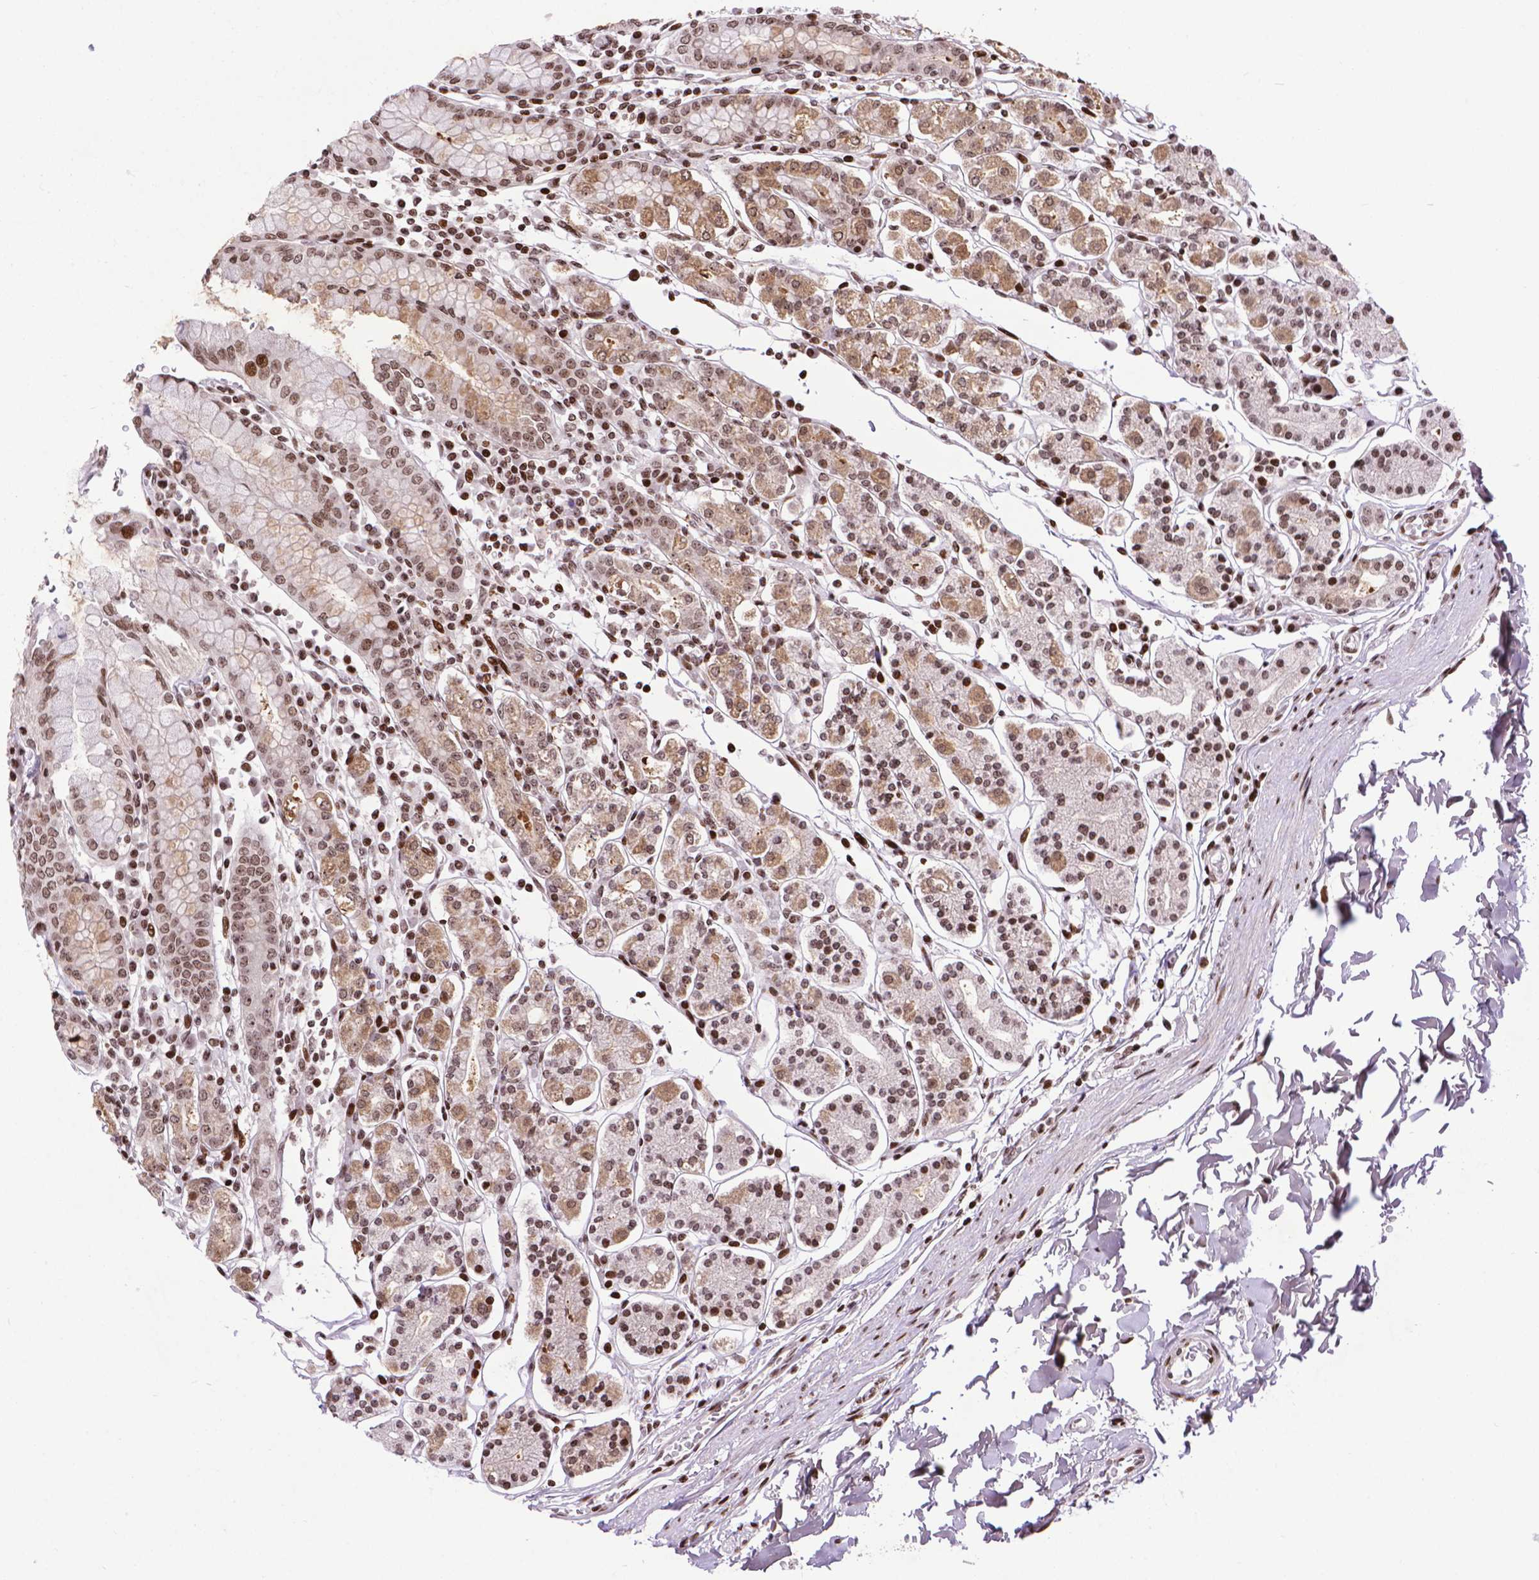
{"staining": {"intensity": "moderate", "quantity": "<25%", "location": "cytoplasmic/membranous,nuclear"}, "tissue": "stomach", "cell_type": "Glandular cells", "image_type": "normal", "snomed": [{"axis": "morphology", "description": "Normal tissue, NOS"}, {"axis": "topography", "description": "Stomach, upper"}, {"axis": "topography", "description": "Stomach"}], "caption": "Stomach stained with a brown dye displays moderate cytoplasmic/membranous,nuclear positive positivity in about <25% of glandular cells.", "gene": "AMER1", "patient": {"sex": "male", "age": 62}}